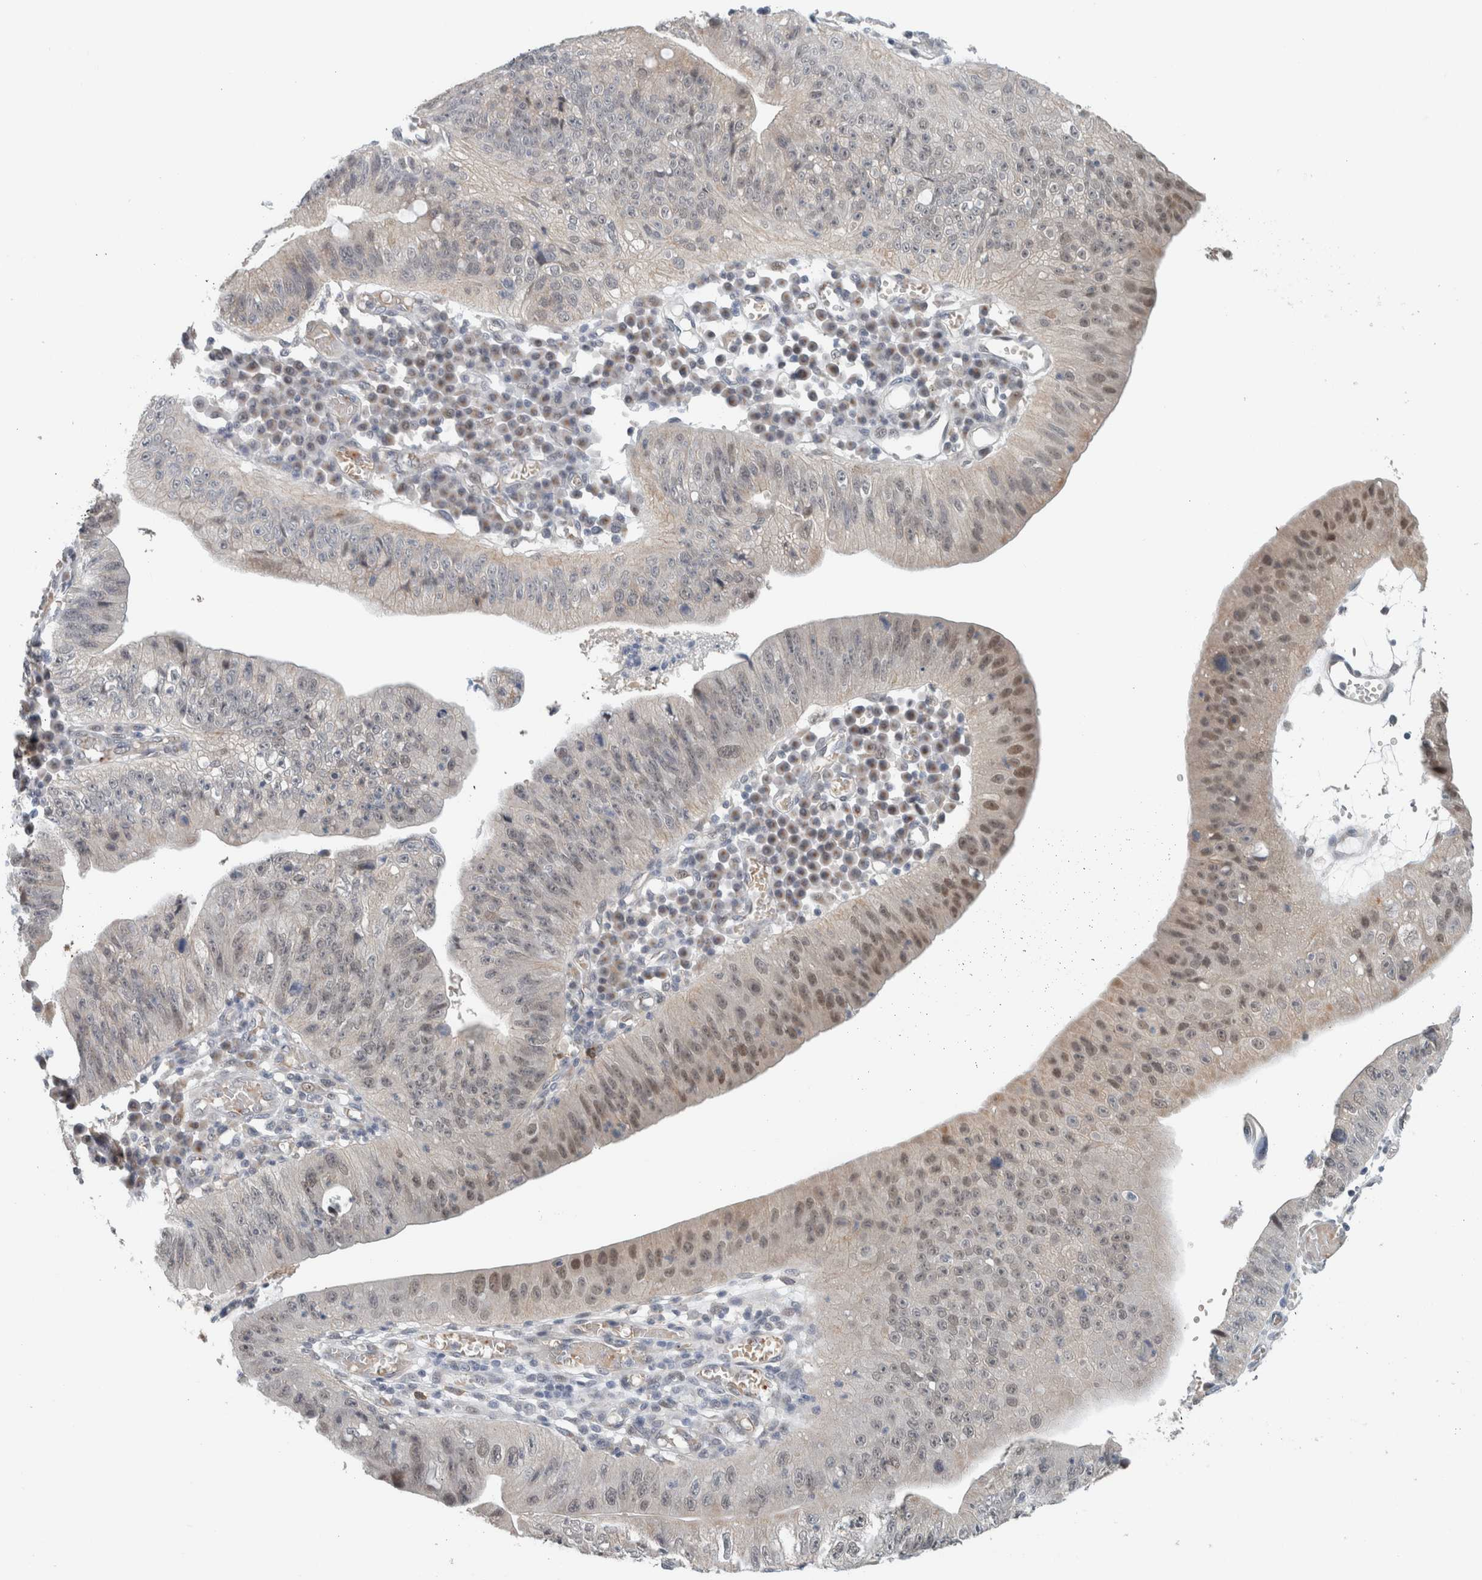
{"staining": {"intensity": "moderate", "quantity": "25%-75%", "location": "cytoplasmic/membranous,nuclear"}, "tissue": "stomach cancer", "cell_type": "Tumor cells", "image_type": "cancer", "snomed": [{"axis": "morphology", "description": "Adenocarcinoma, NOS"}, {"axis": "topography", "description": "Stomach"}], "caption": "Stomach cancer (adenocarcinoma) stained with DAB (3,3'-diaminobenzidine) immunohistochemistry (IHC) shows medium levels of moderate cytoplasmic/membranous and nuclear expression in approximately 25%-75% of tumor cells.", "gene": "CRAT", "patient": {"sex": "male", "age": 59}}